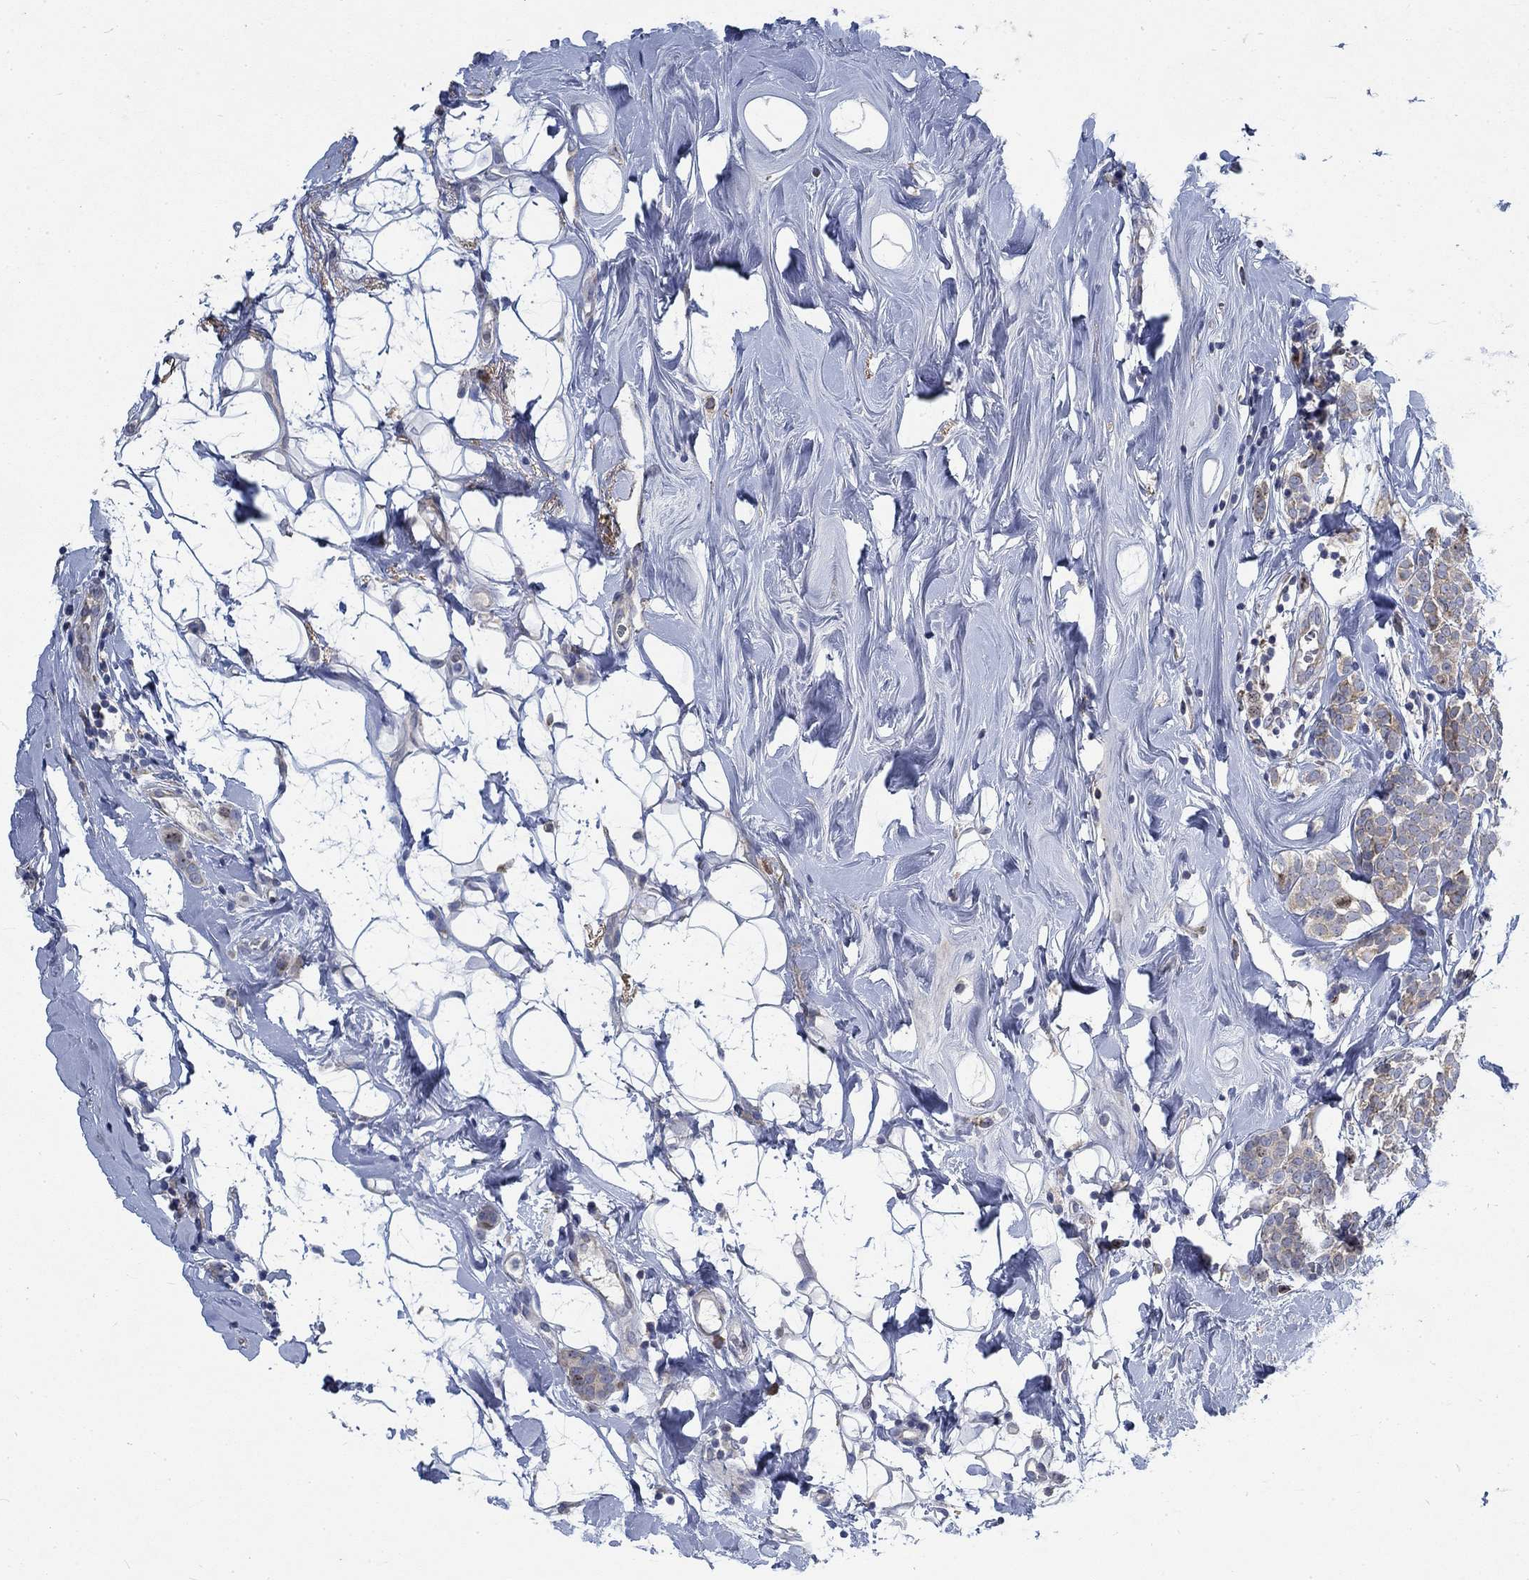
{"staining": {"intensity": "weak", "quantity": ">75%", "location": "cytoplasmic/membranous"}, "tissue": "breast cancer", "cell_type": "Tumor cells", "image_type": "cancer", "snomed": [{"axis": "morphology", "description": "Lobular carcinoma"}, {"axis": "topography", "description": "Breast"}], "caption": "A high-resolution histopathology image shows immunohistochemistry staining of breast cancer (lobular carcinoma), which reveals weak cytoplasmic/membranous staining in about >75% of tumor cells. (brown staining indicates protein expression, while blue staining denotes nuclei).", "gene": "MMP24", "patient": {"sex": "female", "age": 49}}